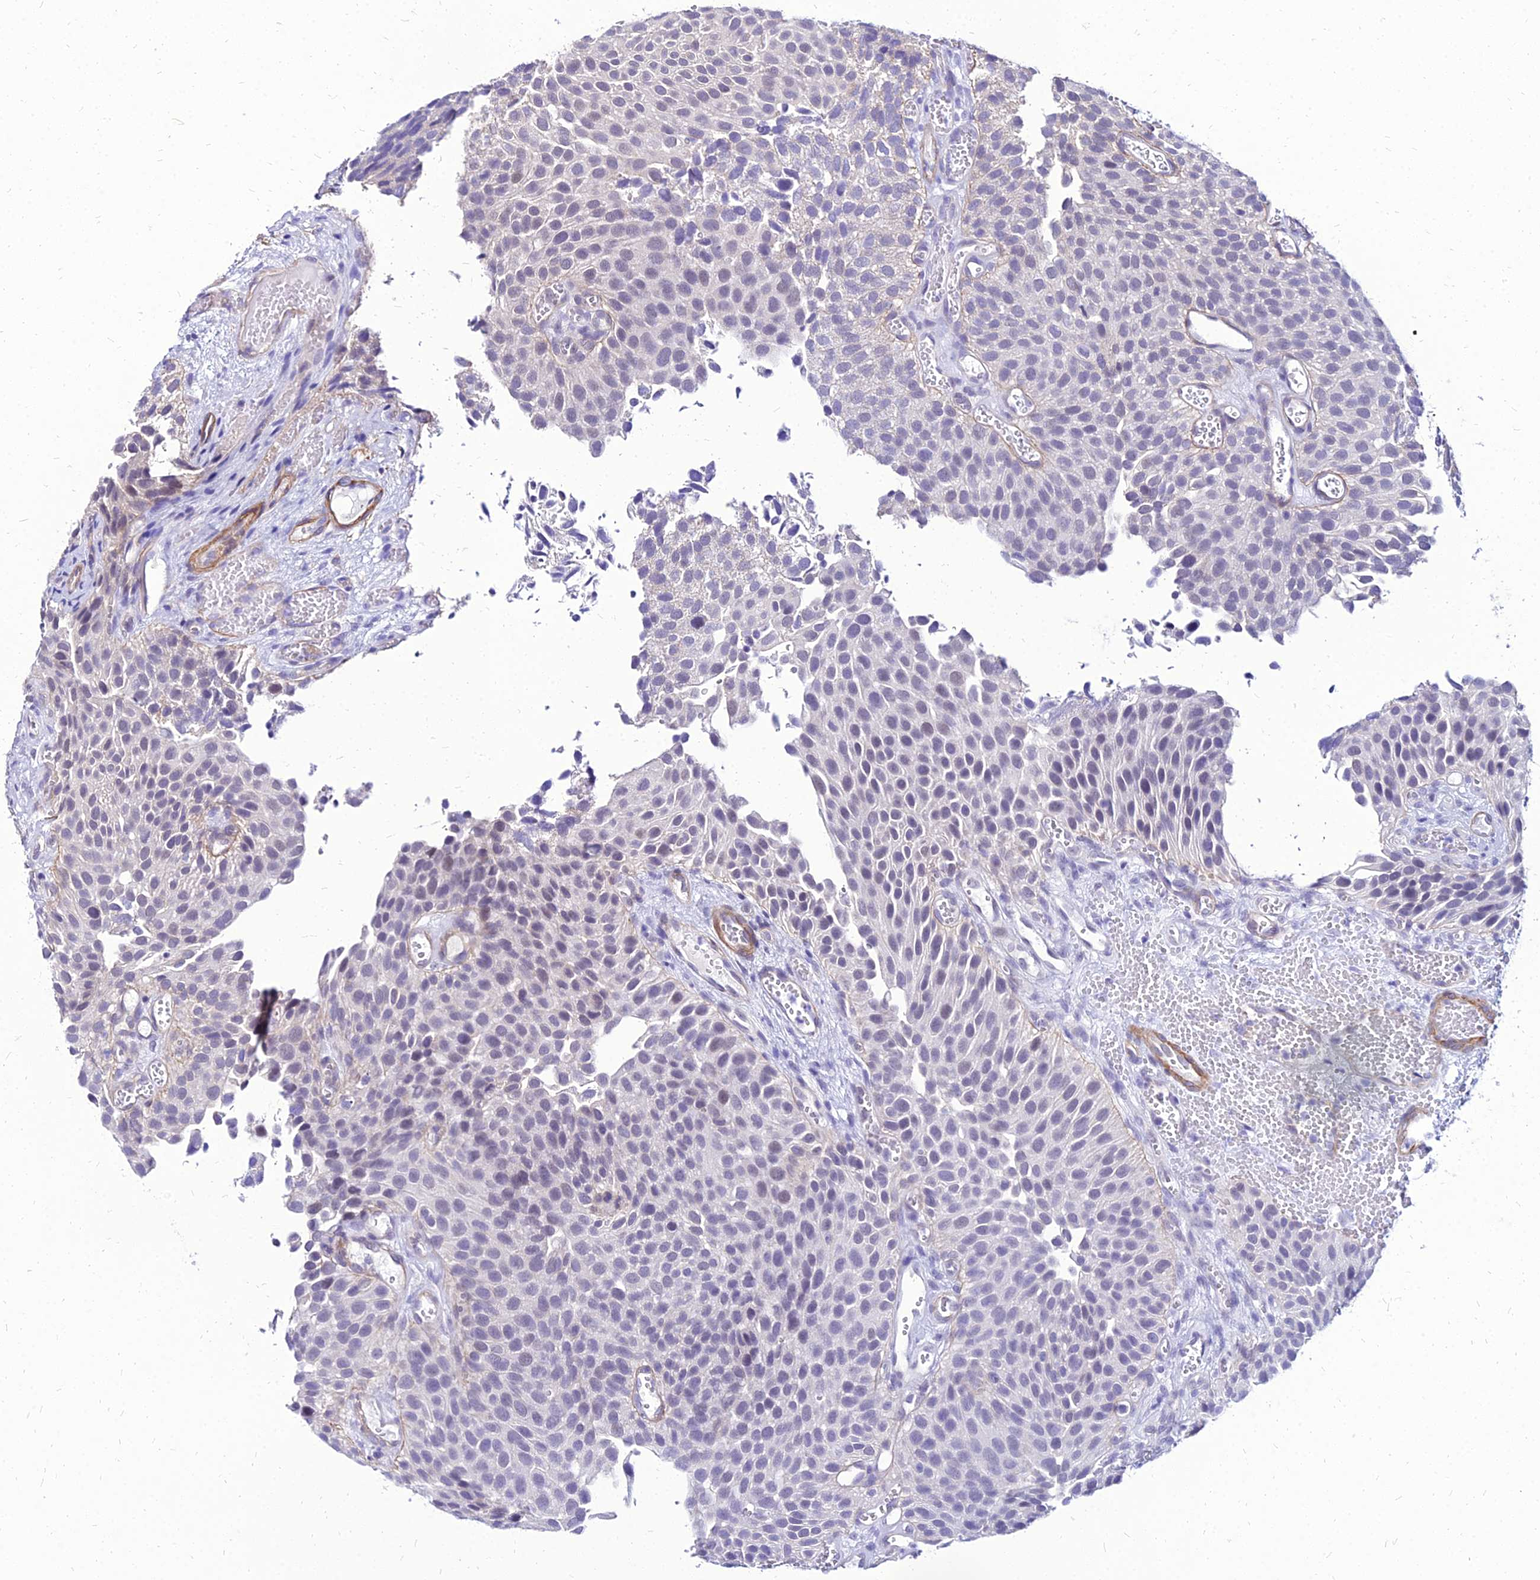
{"staining": {"intensity": "negative", "quantity": "none", "location": "none"}, "tissue": "urothelial cancer", "cell_type": "Tumor cells", "image_type": "cancer", "snomed": [{"axis": "morphology", "description": "Urothelial carcinoma, Low grade"}, {"axis": "topography", "description": "Urinary bladder"}], "caption": "Human urothelial carcinoma (low-grade) stained for a protein using immunohistochemistry (IHC) displays no expression in tumor cells.", "gene": "YEATS2", "patient": {"sex": "male", "age": 89}}